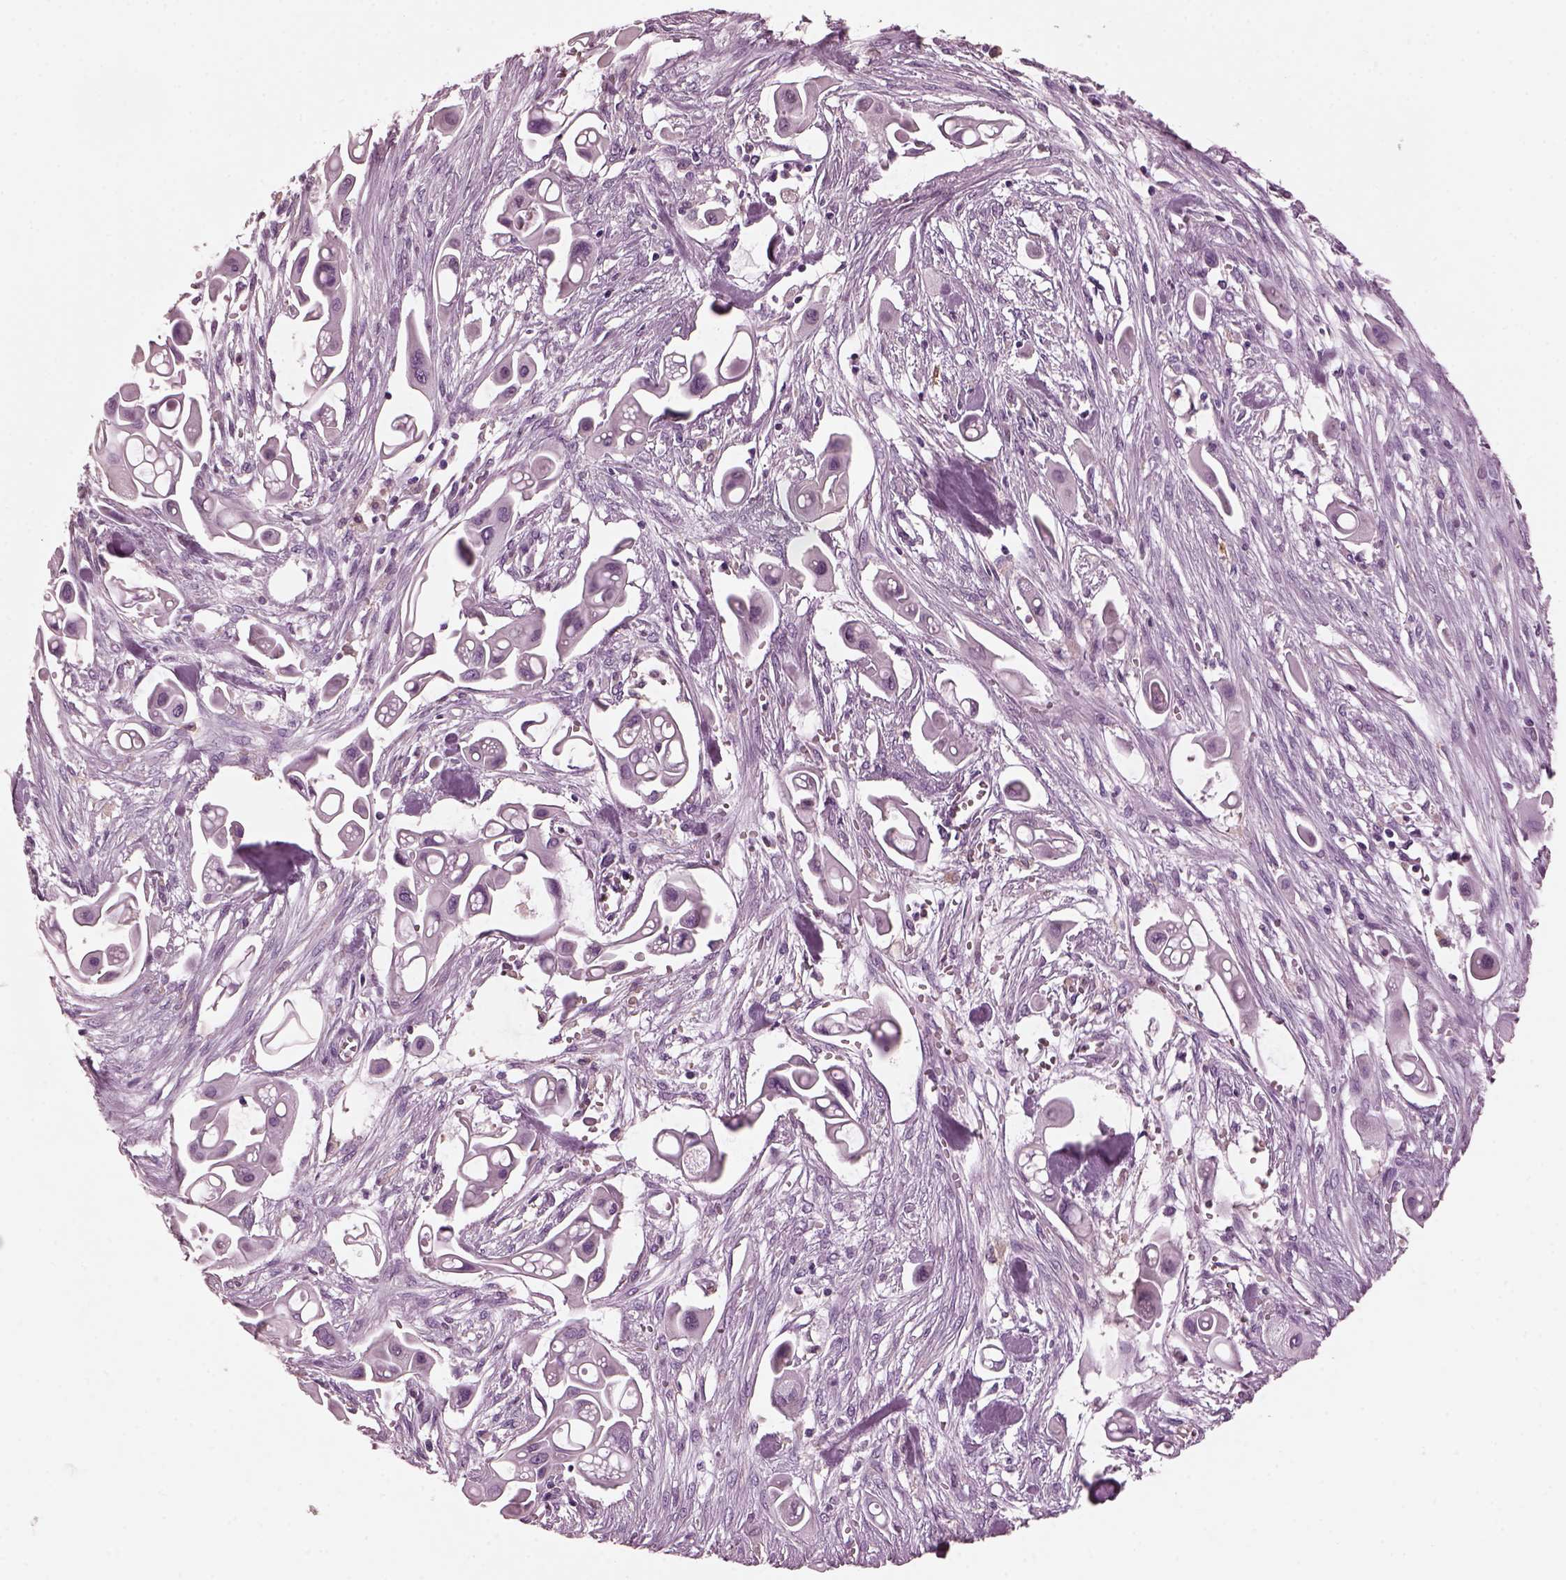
{"staining": {"intensity": "negative", "quantity": "none", "location": "none"}, "tissue": "pancreatic cancer", "cell_type": "Tumor cells", "image_type": "cancer", "snomed": [{"axis": "morphology", "description": "Adenocarcinoma, NOS"}, {"axis": "topography", "description": "Pancreas"}], "caption": "Adenocarcinoma (pancreatic) stained for a protein using immunohistochemistry demonstrates no positivity tumor cells.", "gene": "SHTN1", "patient": {"sex": "male", "age": 50}}